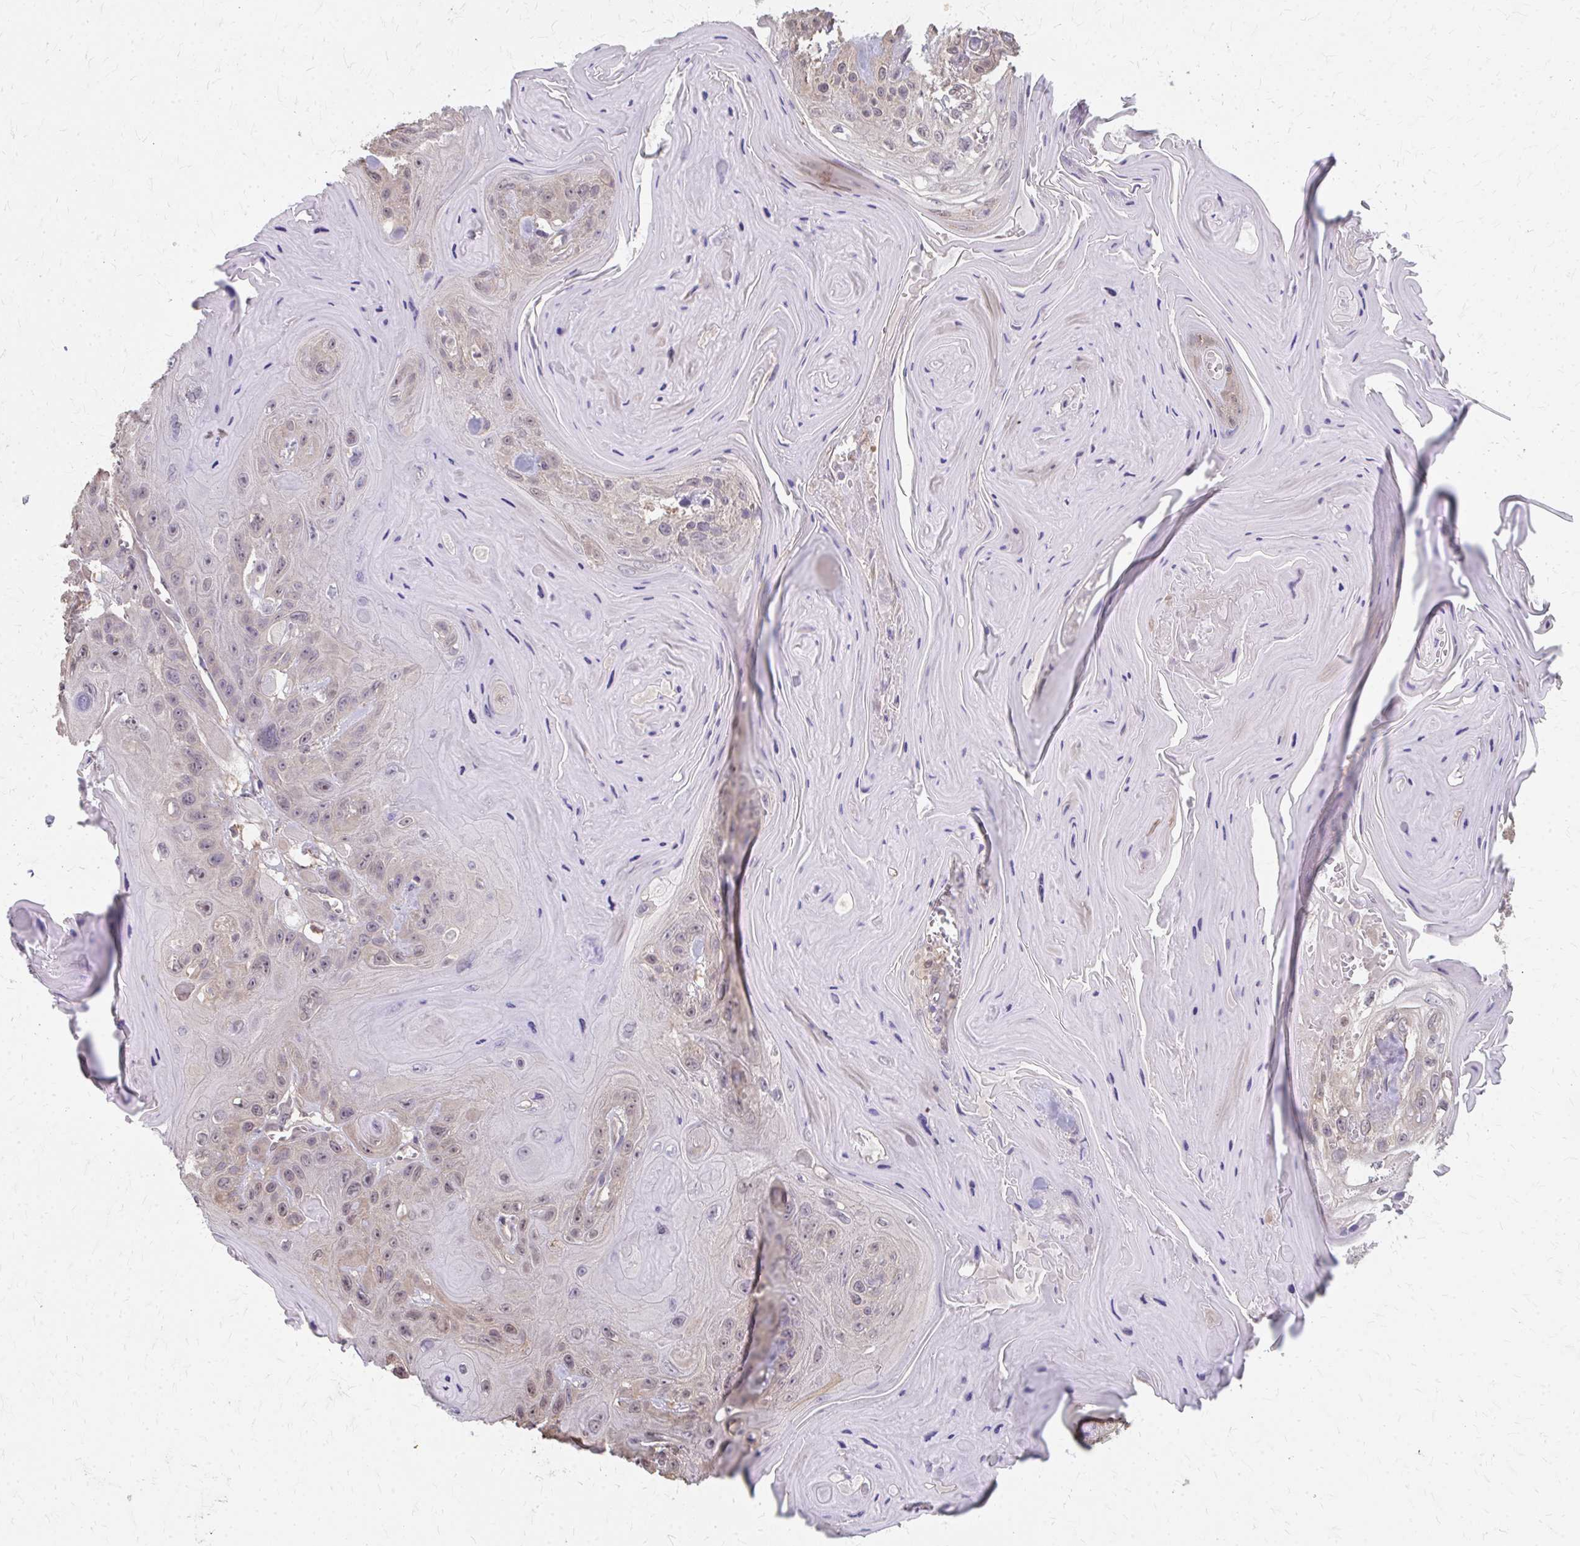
{"staining": {"intensity": "weak", "quantity": "25%-75%", "location": "cytoplasmic/membranous,nuclear"}, "tissue": "head and neck cancer", "cell_type": "Tumor cells", "image_type": "cancer", "snomed": [{"axis": "morphology", "description": "Squamous cell carcinoma, NOS"}, {"axis": "topography", "description": "Head-Neck"}], "caption": "Approximately 25%-75% of tumor cells in human squamous cell carcinoma (head and neck) display weak cytoplasmic/membranous and nuclear protein staining as visualized by brown immunohistochemical staining.", "gene": "RABGAP1L", "patient": {"sex": "female", "age": 59}}